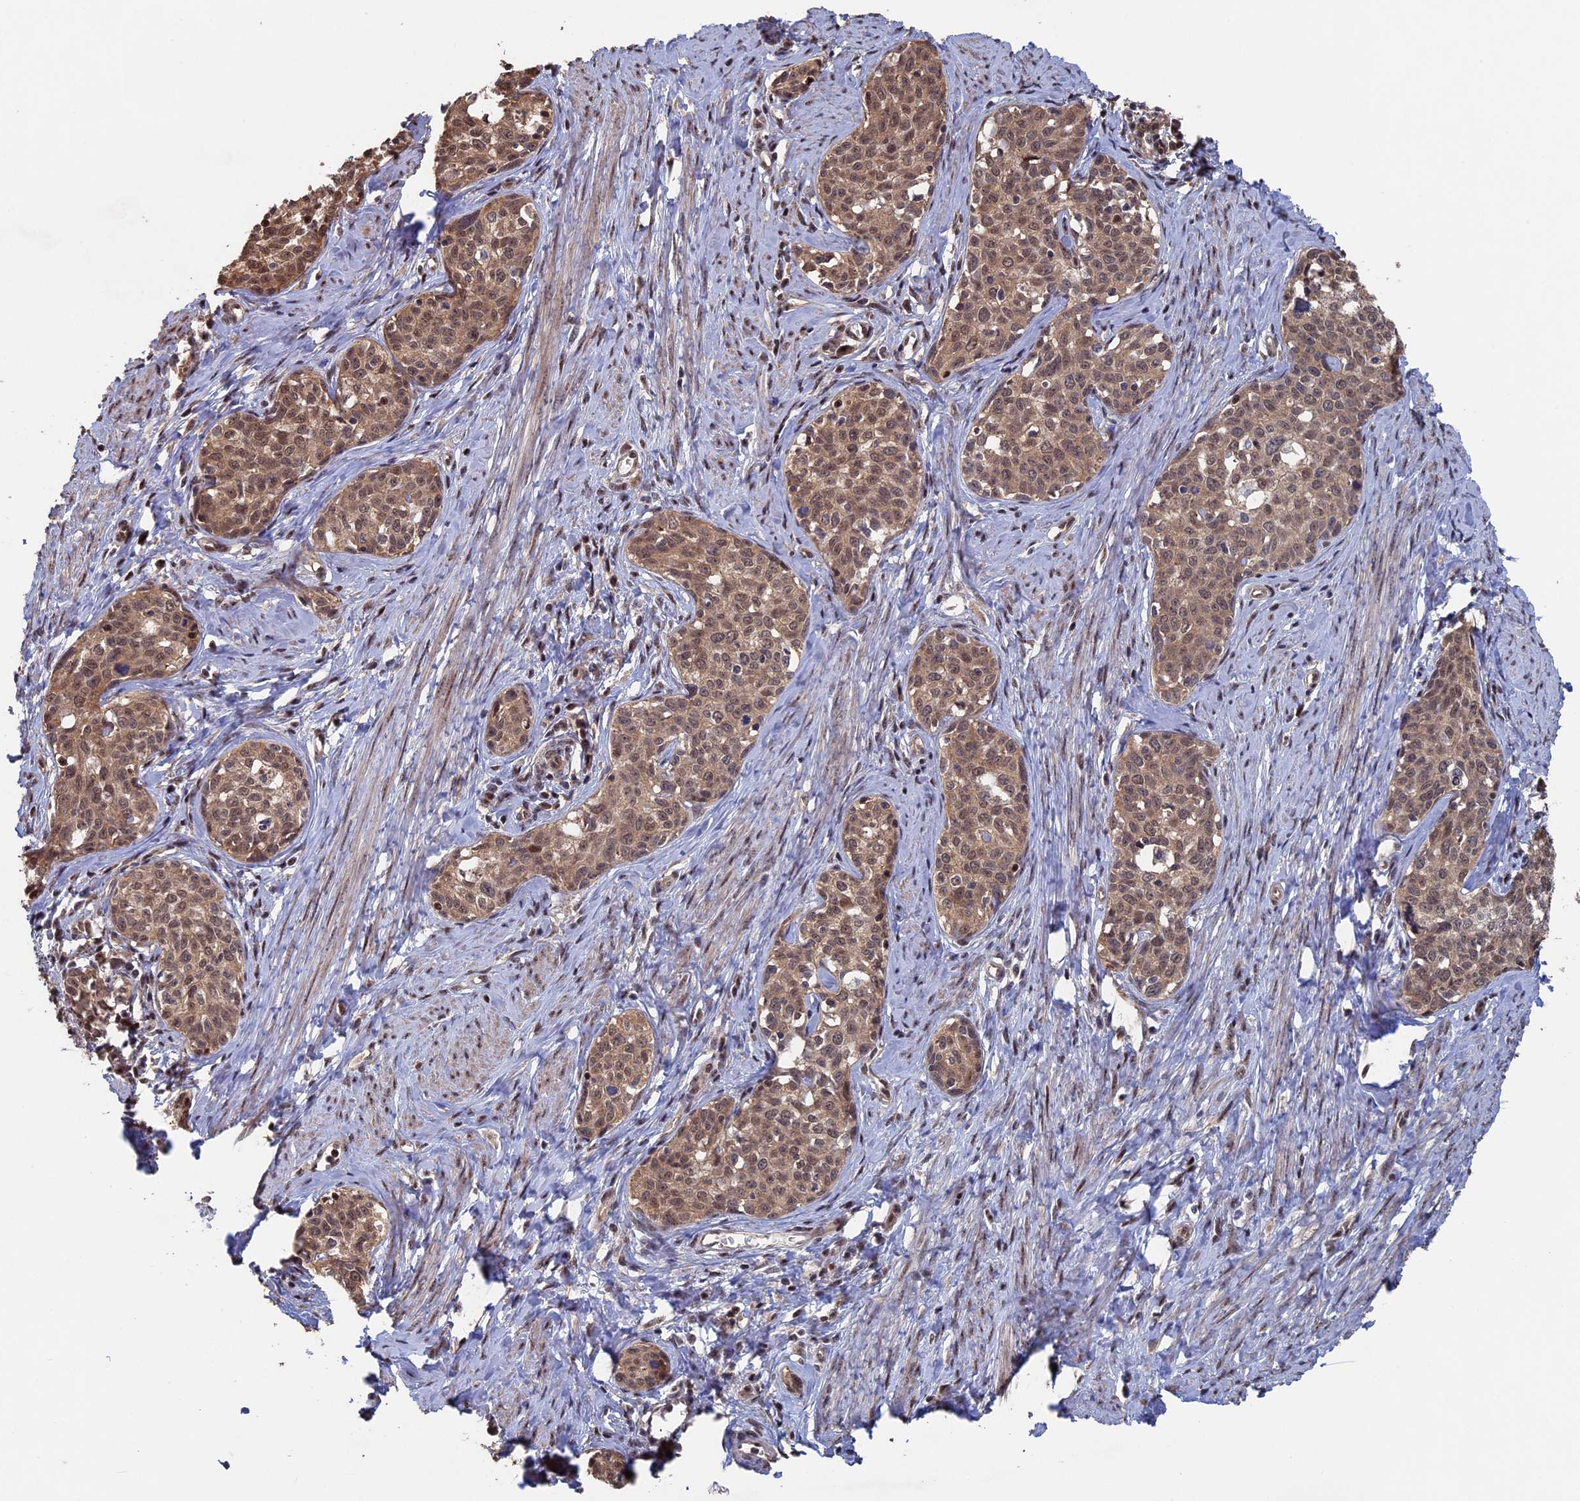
{"staining": {"intensity": "moderate", "quantity": ">75%", "location": "cytoplasmic/membranous,nuclear"}, "tissue": "cervical cancer", "cell_type": "Tumor cells", "image_type": "cancer", "snomed": [{"axis": "morphology", "description": "Squamous cell carcinoma, NOS"}, {"axis": "topography", "description": "Cervix"}], "caption": "Moderate cytoplasmic/membranous and nuclear staining for a protein is identified in approximately >75% of tumor cells of cervical cancer (squamous cell carcinoma) using immunohistochemistry.", "gene": "KIAA1328", "patient": {"sex": "female", "age": 52}}